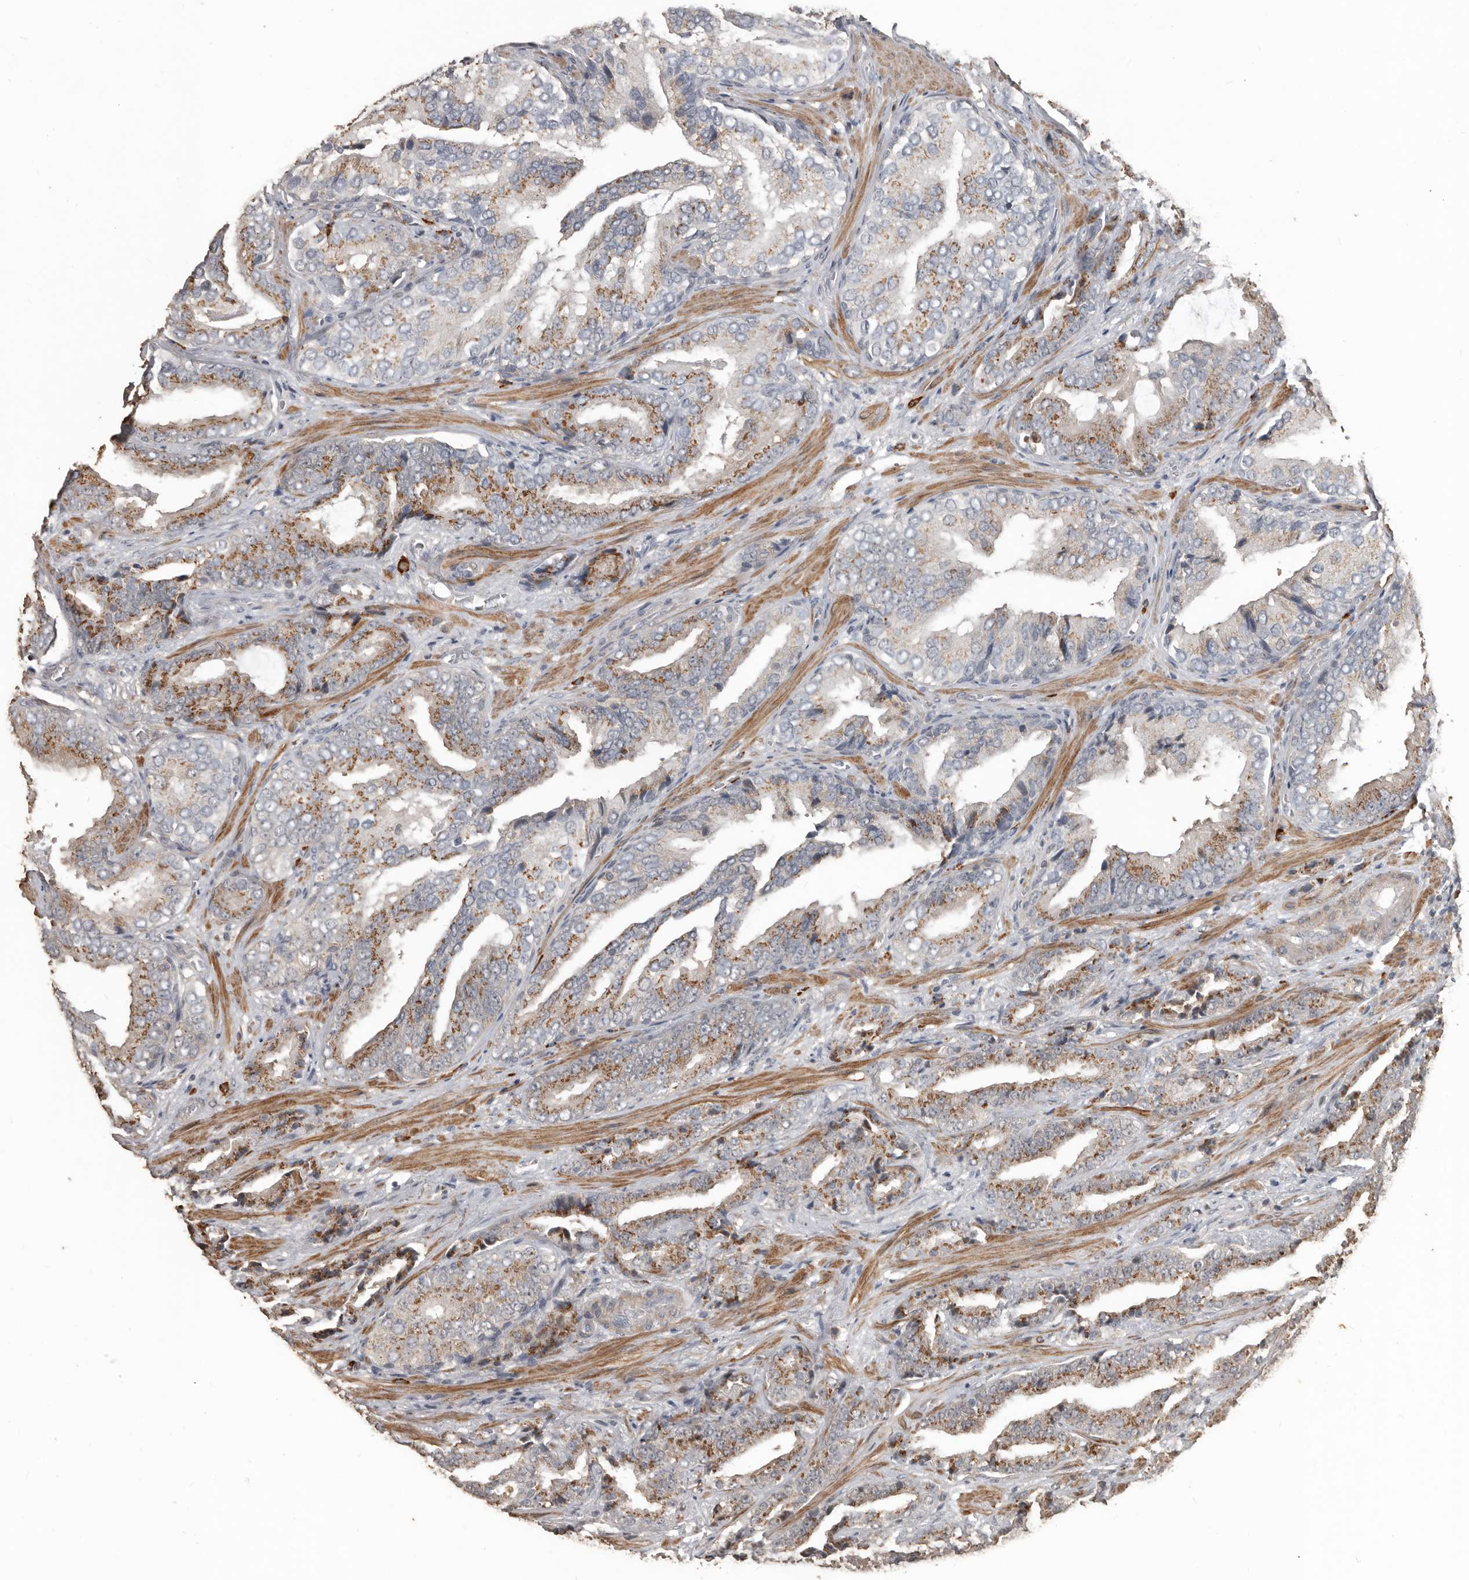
{"staining": {"intensity": "moderate", "quantity": "25%-75%", "location": "cytoplasmic/membranous"}, "tissue": "prostate cancer", "cell_type": "Tumor cells", "image_type": "cancer", "snomed": [{"axis": "morphology", "description": "Adenocarcinoma, Low grade"}, {"axis": "topography", "description": "Prostate"}], "caption": "Tumor cells display moderate cytoplasmic/membranous expression in approximately 25%-75% of cells in prostate adenocarcinoma (low-grade).", "gene": "BAMBI", "patient": {"sex": "male", "age": 67}}